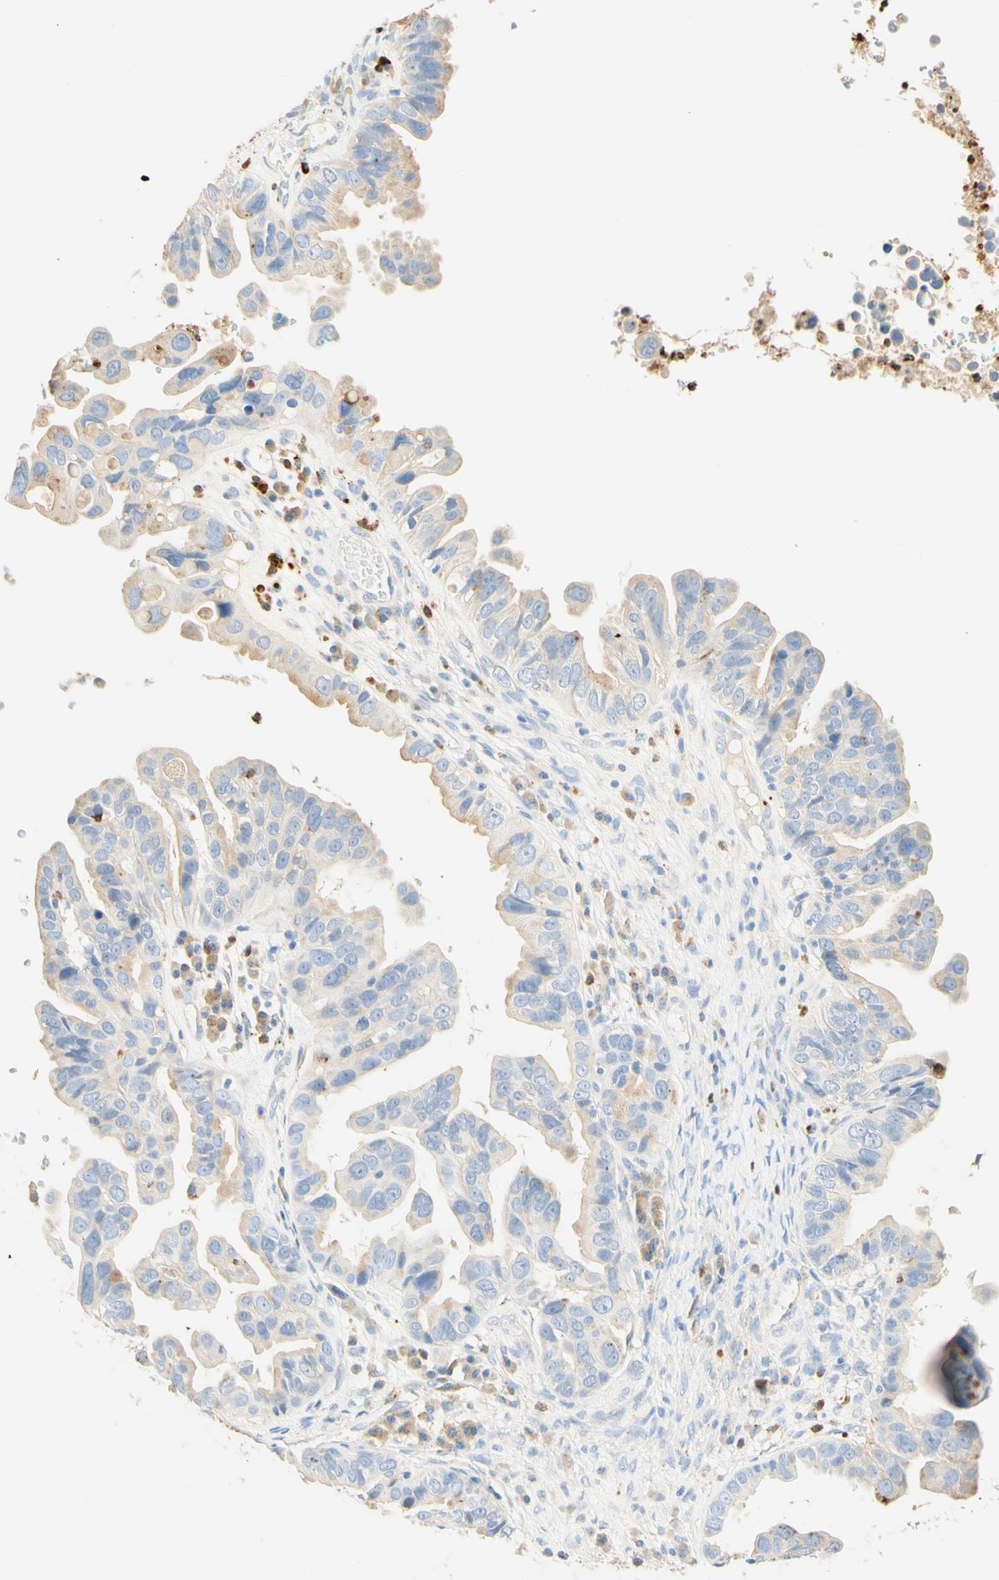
{"staining": {"intensity": "weak", "quantity": "25%-75%", "location": "cytoplasmic/membranous"}, "tissue": "ovarian cancer", "cell_type": "Tumor cells", "image_type": "cancer", "snomed": [{"axis": "morphology", "description": "Cystadenocarcinoma, serous, NOS"}, {"axis": "topography", "description": "Ovary"}], "caption": "Immunohistochemical staining of ovarian cancer exhibits low levels of weak cytoplasmic/membranous positivity in about 25%-75% of tumor cells. (DAB (3,3'-diaminobenzidine) IHC, brown staining for protein, blue staining for nuclei).", "gene": "CD63", "patient": {"sex": "female", "age": 56}}